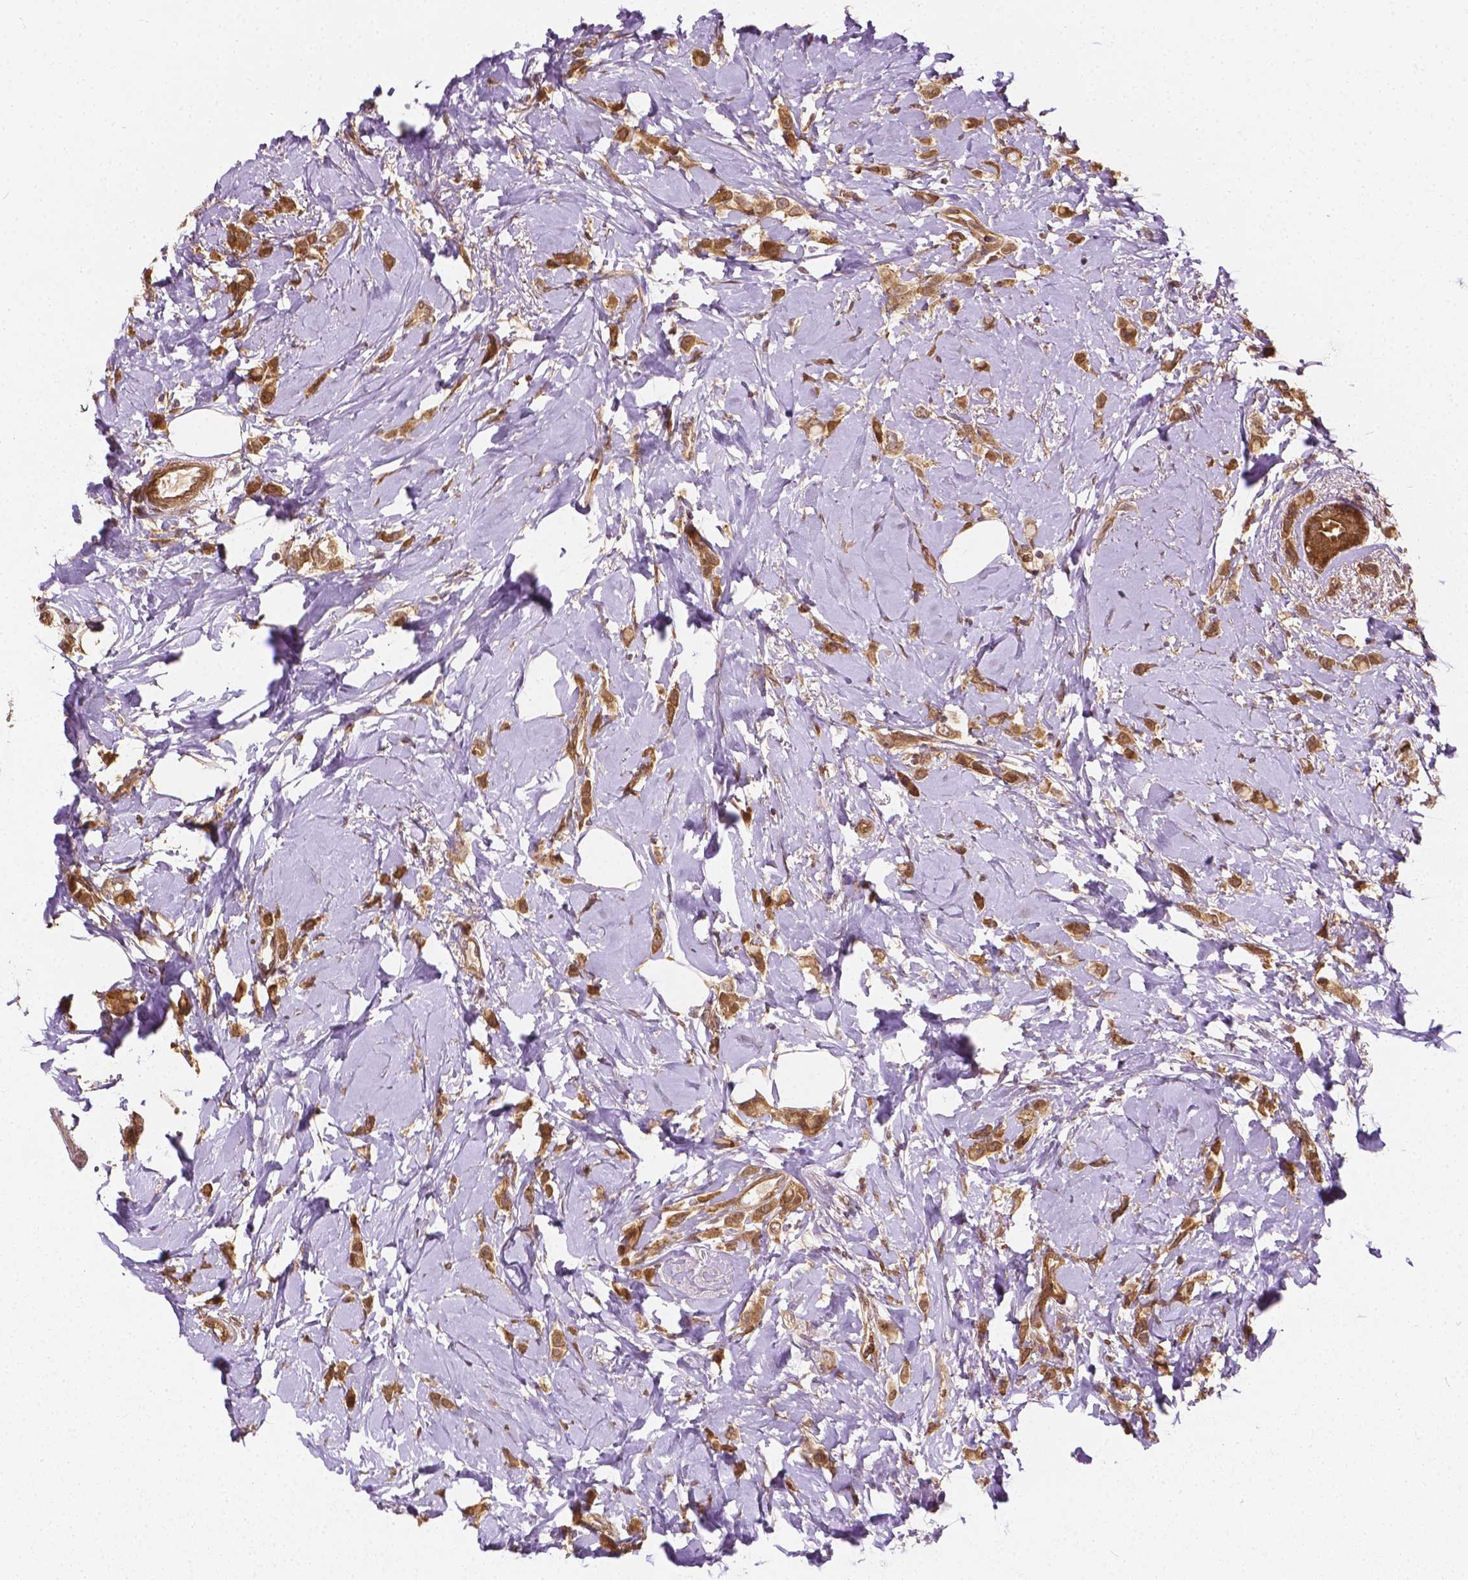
{"staining": {"intensity": "moderate", "quantity": ">75%", "location": "cytoplasmic/membranous,nuclear"}, "tissue": "breast cancer", "cell_type": "Tumor cells", "image_type": "cancer", "snomed": [{"axis": "morphology", "description": "Lobular carcinoma"}, {"axis": "topography", "description": "Breast"}], "caption": "Immunohistochemical staining of human lobular carcinoma (breast) demonstrates moderate cytoplasmic/membranous and nuclear protein positivity in about >75% of tumor cells.", "gene": "YAP1", "patient": {"sex": "female", "age": 66}}